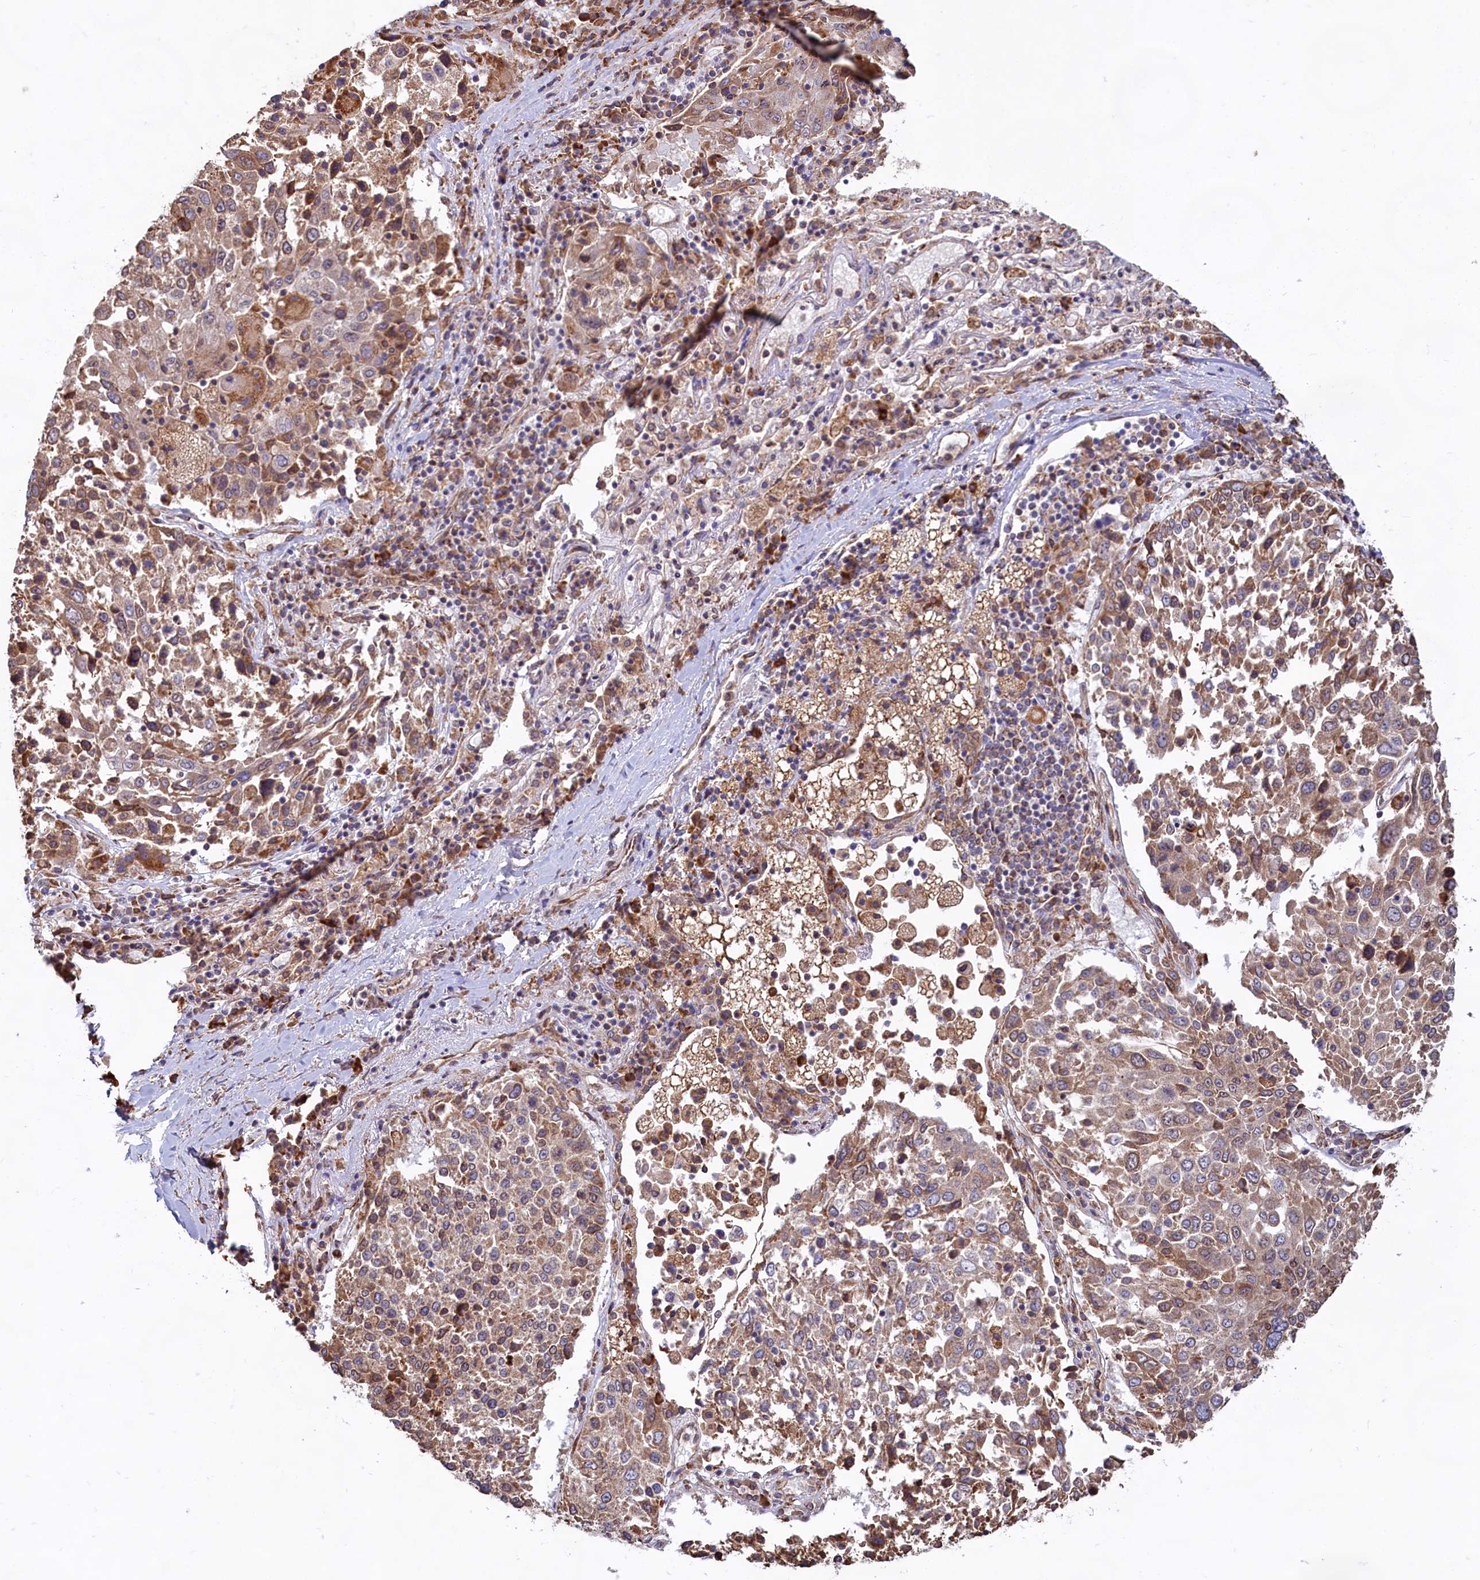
{"staining": {"intensity": "moderate", "quantity": ">75%", "location": "cytoplasmic/membranous"}, "tissue": "lung cancer", "cell_type": "Tumor cells", "image_type": "cancer", "snomed": [{"axis": "morphology", "description": "Squamous cell carcinoma, NOS"}, {"axis": "topography", "description": "Lung"}], "caption": "Moderate cytoplasmic/membranous protein staining is identified in about >75% of tumor cells in lung squamous cell carcinoma.", "gene": "TBC1D19", "patient": {"sex": "male", "age": 65}}